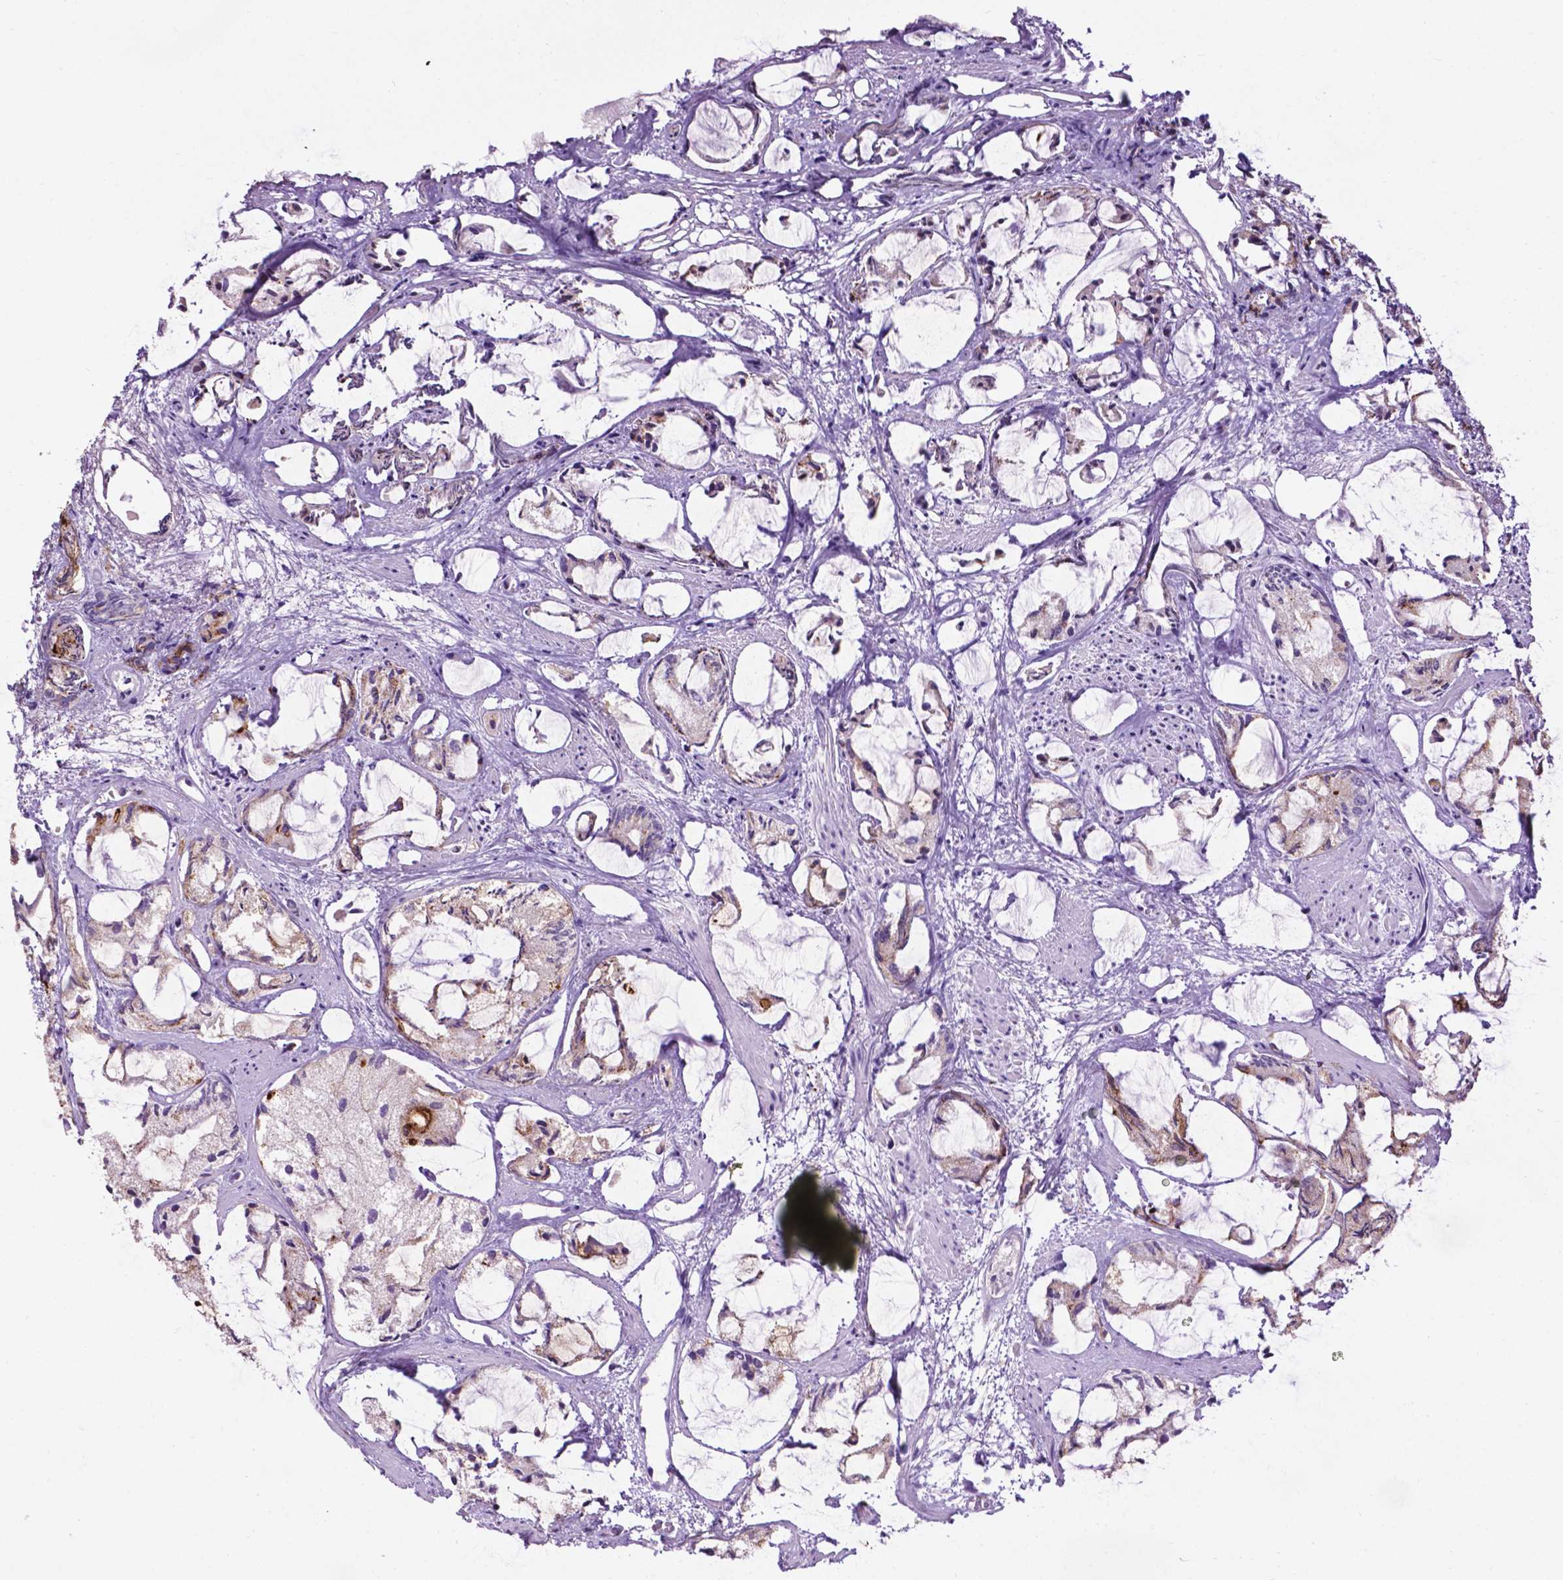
{"staining": {"intensity": "negative", "quantity": "none", "location": "none"}, "tissue": "prostate cancer", "cell_type": "Tumor cells", "image_type": "cancer", "snomed": [{"axis": "morphology", "description": "Adenocarcinoma, High grade"}, {"axis": "topography", "description": "Prostate"}], "caption": "Protein analysis of prostate cancer (high-grade adenocarcinoma) reveals no significant staining in tumor cells. (DAB (3,3'-diaminobenzidine) immunohistochemistry (IHC) visualized using brightfield microscopy, high magnification).", "gene": "SMAD3", "patient": {"sex": "male", "age": 85}}